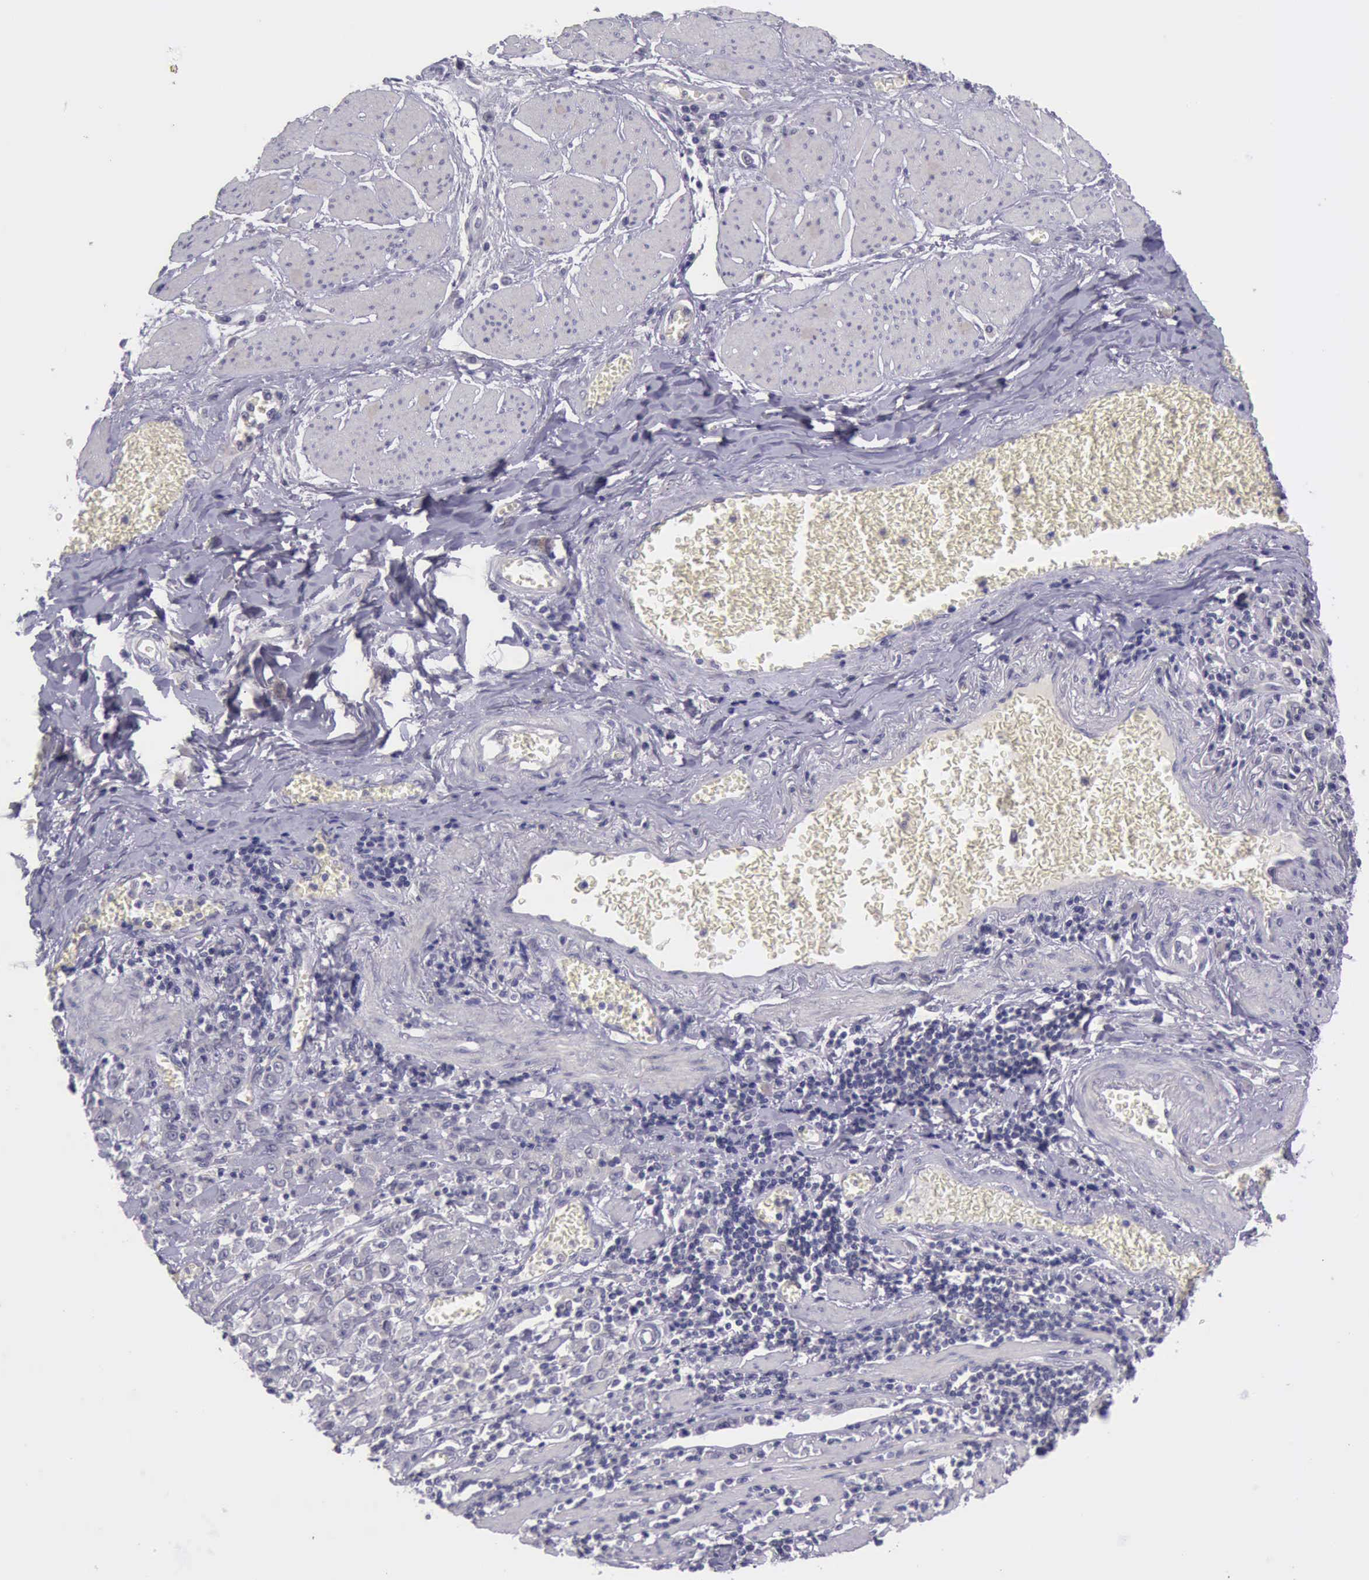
{"staining": {"intensity": "negative", "quantity": "none", "location": "none"}, "tissue": "stomach cancer", "cell_type": "Tumor cells", "image_type": "cancer", "snomed": [{"axis": "morphology", "description": "Adenocarcinoma, NOS"}, {"axis": "topography", "description": "Stomach"}], "caption": "Protein analysis of stomach cancer exhibits no significant staining in tumor cells.", "gene": "ARNT2", "patient": {"sex": "male", "age": 72}}